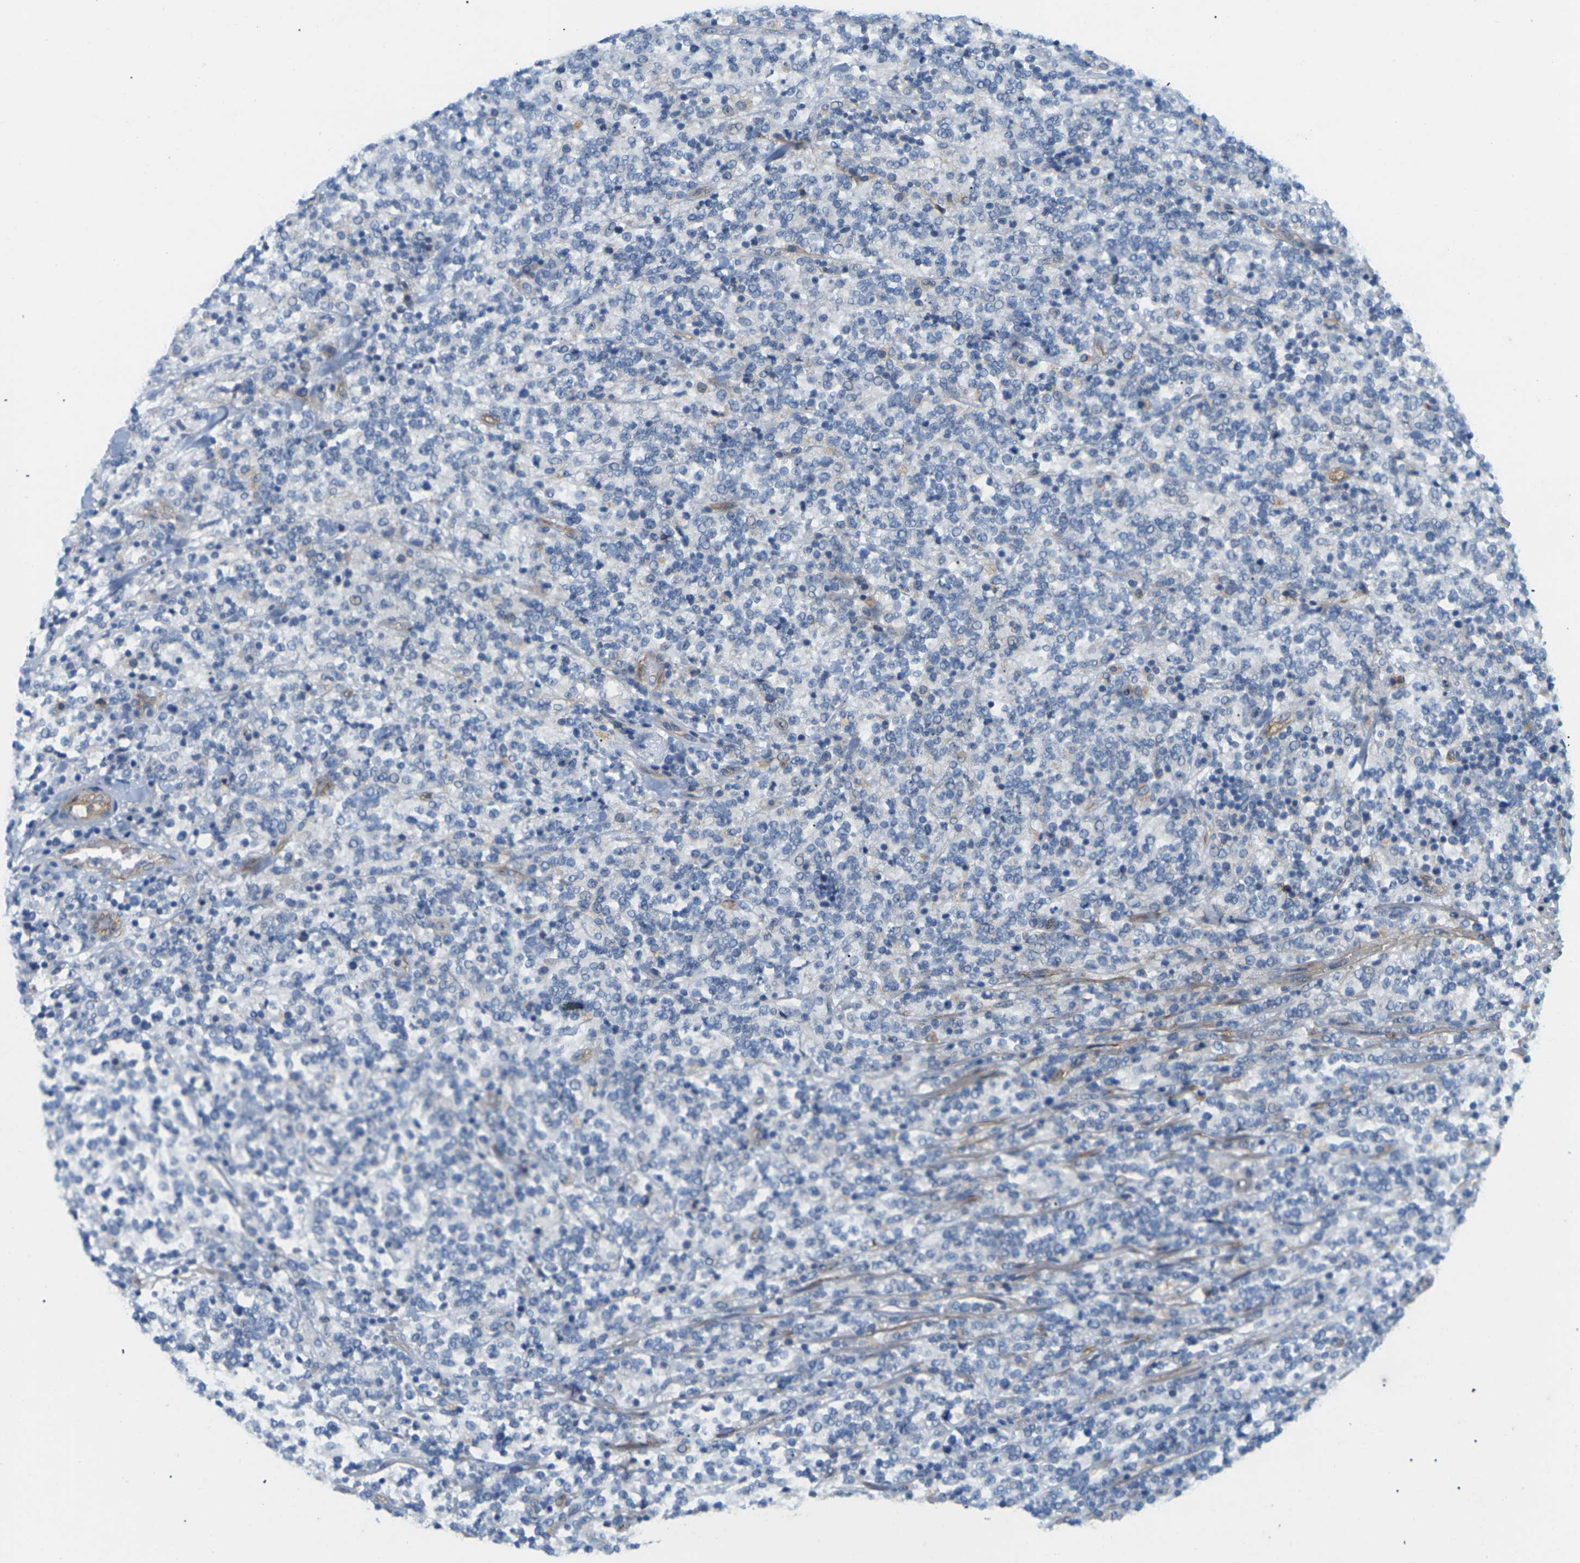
{"staining": {"intensity": "negative", "quantity": "none", "location": "none"}, "tissue": "lymphoma", "cell_type": "Tumor cells", "image_type": "cancer", "snomed": [{"axis": "morphology", "description": "Malignant lymphoma, non-Hodgkin's type, High grade"}, {"axis": "topography", "description": "Soft tissue"}], "caption": "Human lymphoma stained for a protein using IHC reveals no positivity in tumor cells.", "gene": "ITGA5", "patient": {"sex": "male", "age": 18}}